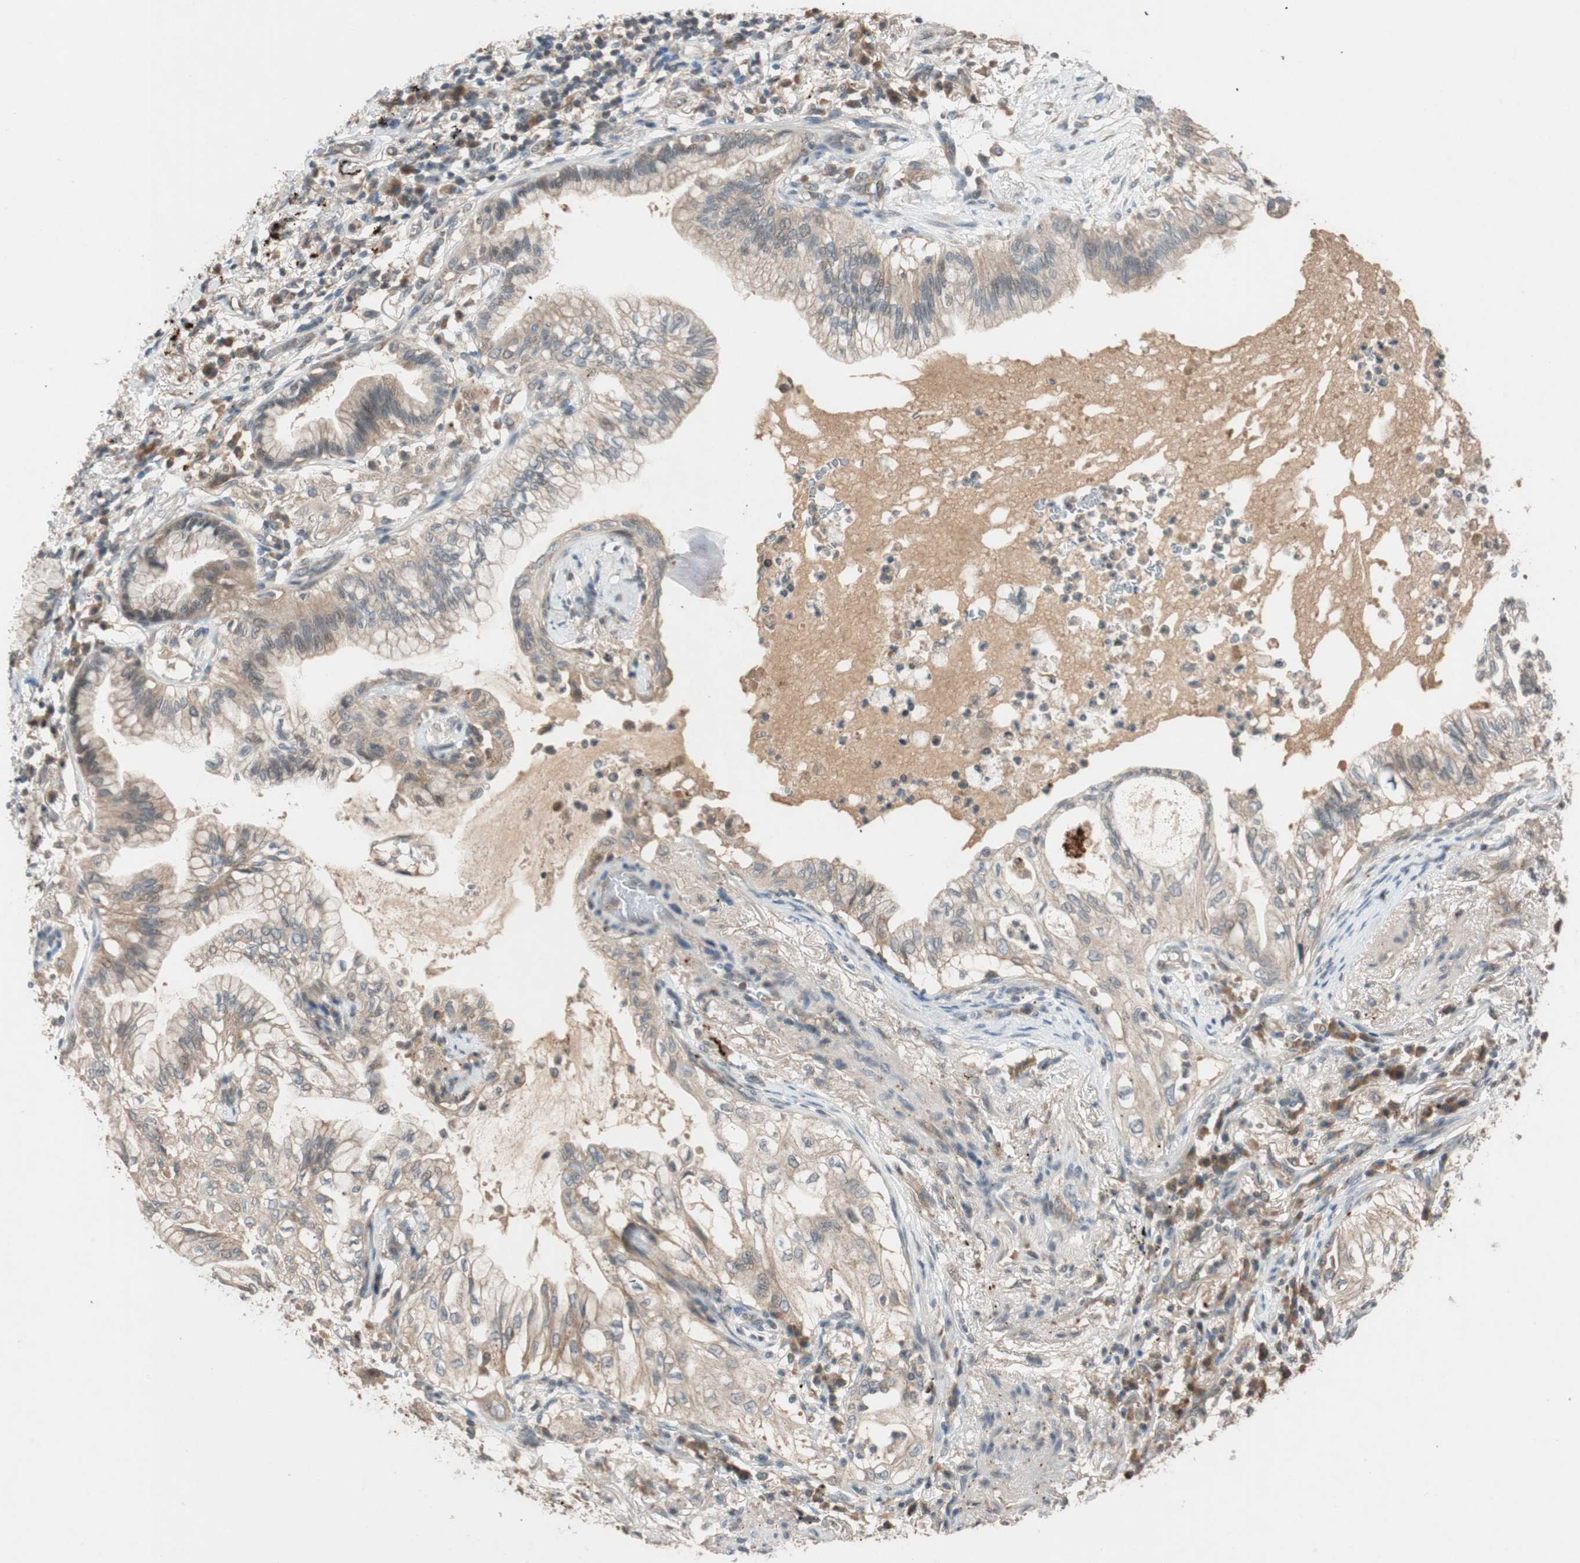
{"staining": {"intensity": "weak", "quantity": ">75%", "location": "cytoplasmic/membranous"}, "tissue": "lung cancer", "cell_type": "Tumor cells", "image_type": "cancer", "snomed": [{"axis": "morphology", "description": "Adenocarcinoma, NOS"}, {"axis": "topography", "description": "Lung"}], "caption": "A micrograph of human adenocarcinoma (lung) stained for a protein reveals weak cytoplasmic/membranous brown staining in tumor cells. The staining is performed using DAB brown chromogen to label protein expression. The nuclei are counter-stained blue using hematoxylin.", "gene": "GLB1", "patient": {"sex": "female", "age": 70}}